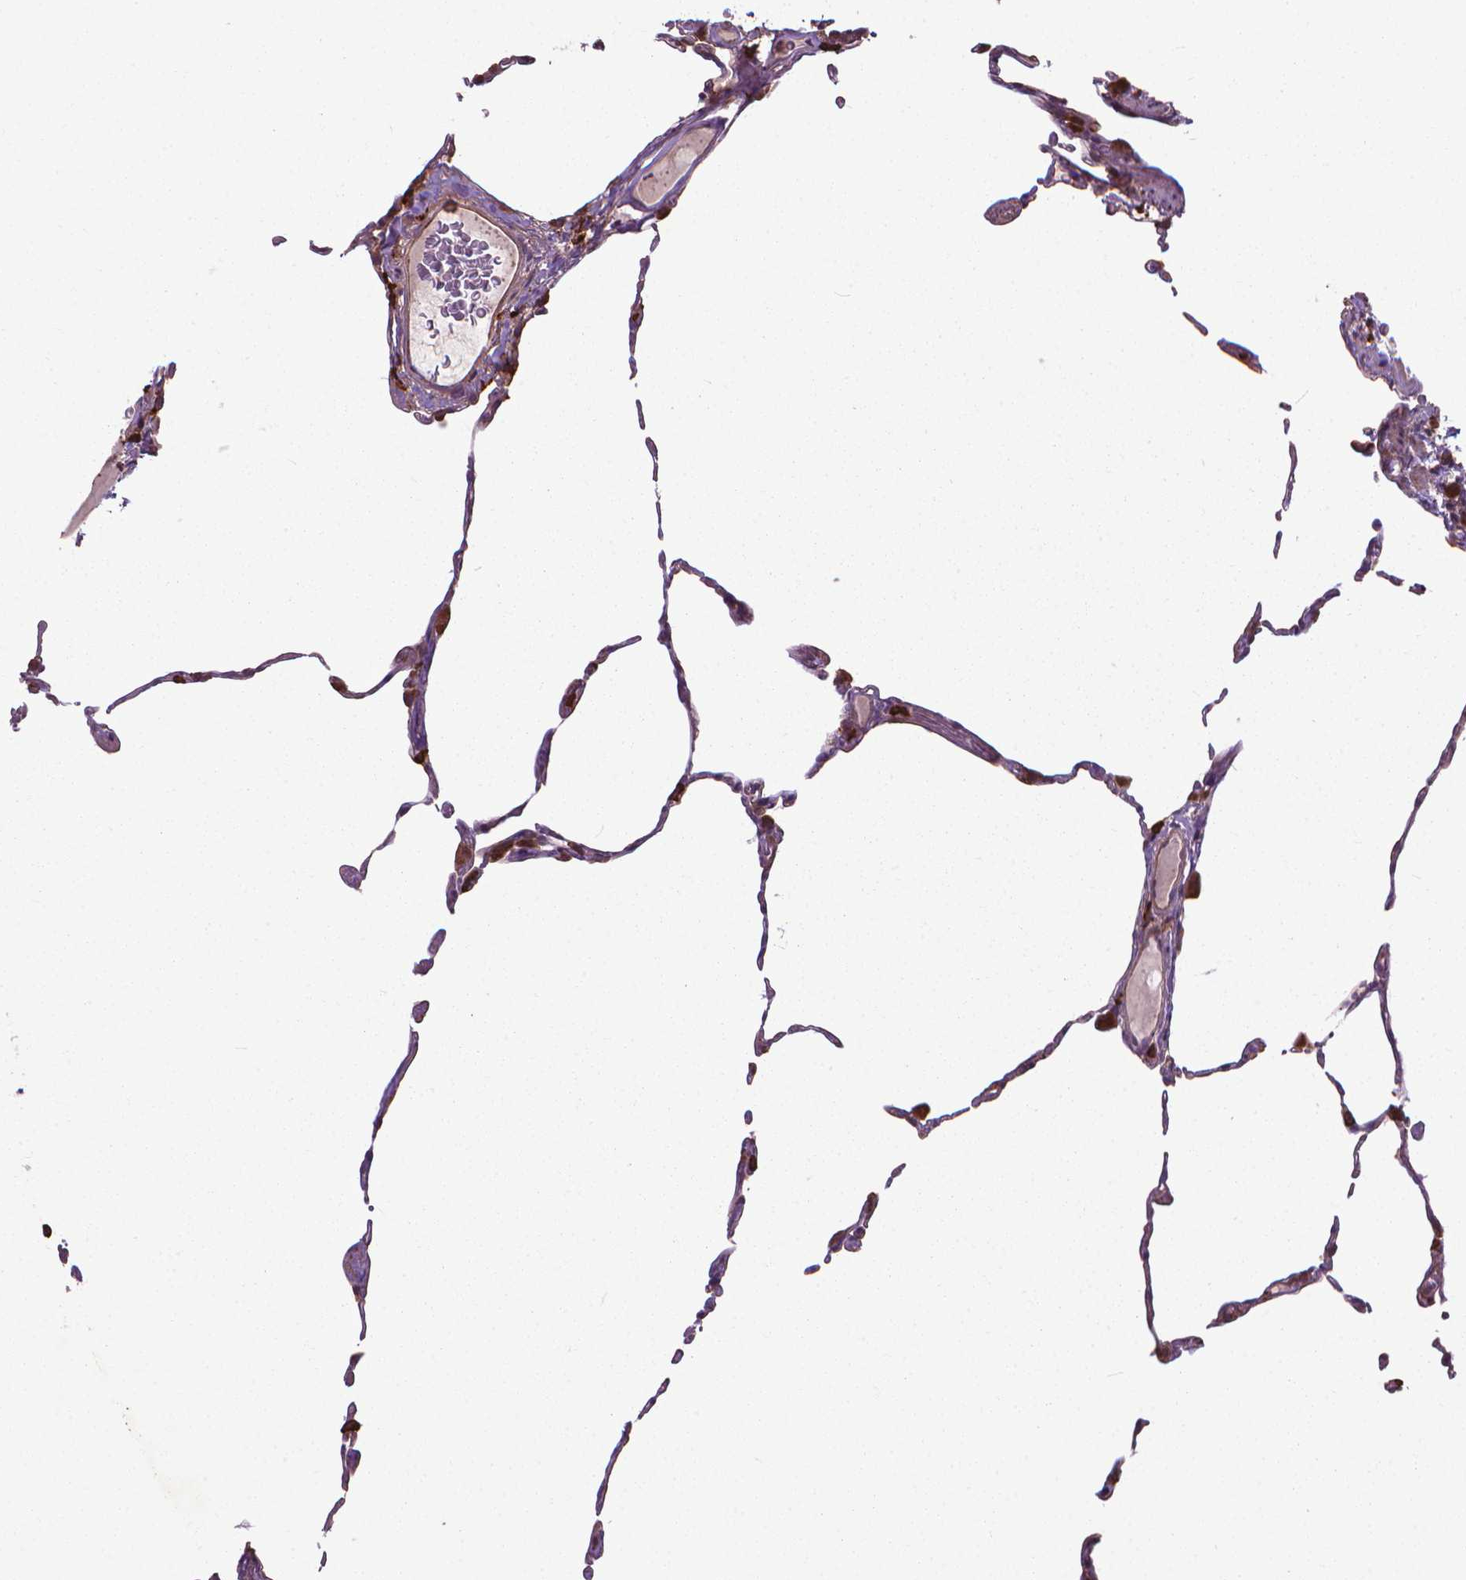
{"staining": {"intensity": "weak", "quantity": "25%-75%", "location": "cytoplasmic/membranous"}, "tissue": "lung", "cell_type": "Alveolar cells", "image_type": "normal", "snomed": [{"axis": "morphology", "description": "Normal tissue, NOS"}, {"axis": "topography", "description": "Lung"}], "caption": "Immunohistochemical staining of normal lung shows low levels of weak cytoplasmic/membranous staining in about 25%-75% of alveolar cells.", "gene": "MYH14", "patient": {"sex": "female", "age": 57}}